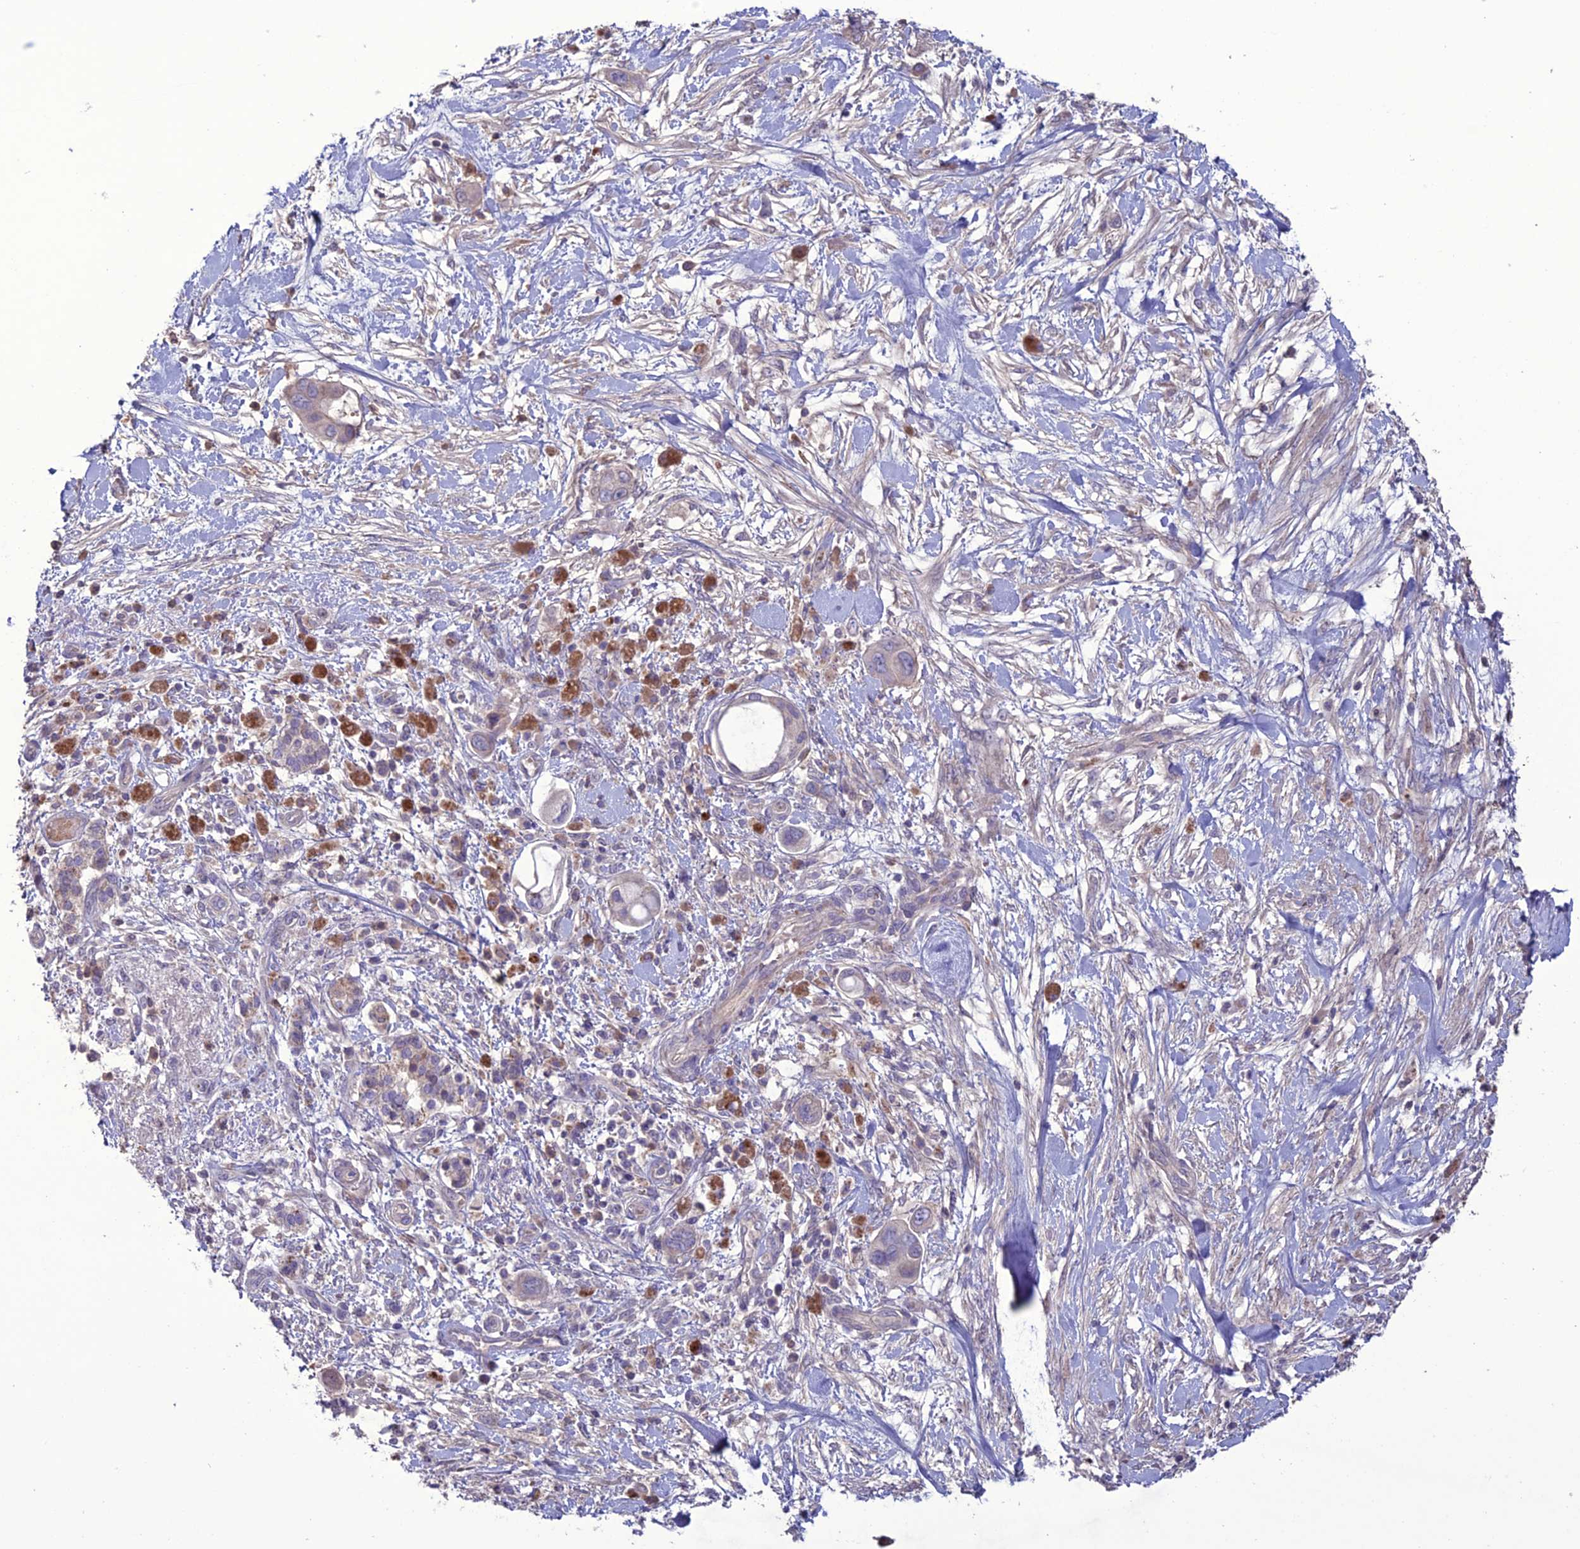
{"staining": {"intensity": "weak", "quantity": "<25%", "location": "cytoplasmic/membranous"}, "tissue": "pancreatic cancer", "cell_type": "Tumor cells", "image_type": "cancer", "snomed": [{"axis": "morphology", "description": "Adenocarcinoma, NOS"}, {"axis": "topography", "description": "Pancreas"}], "caption": "Histopathology image shows no significant protein expression in tumor cells of pancreatic adenocarcinoma.", "gene": "C2orf76", "patient": {"sex": "male", "age": 68}}